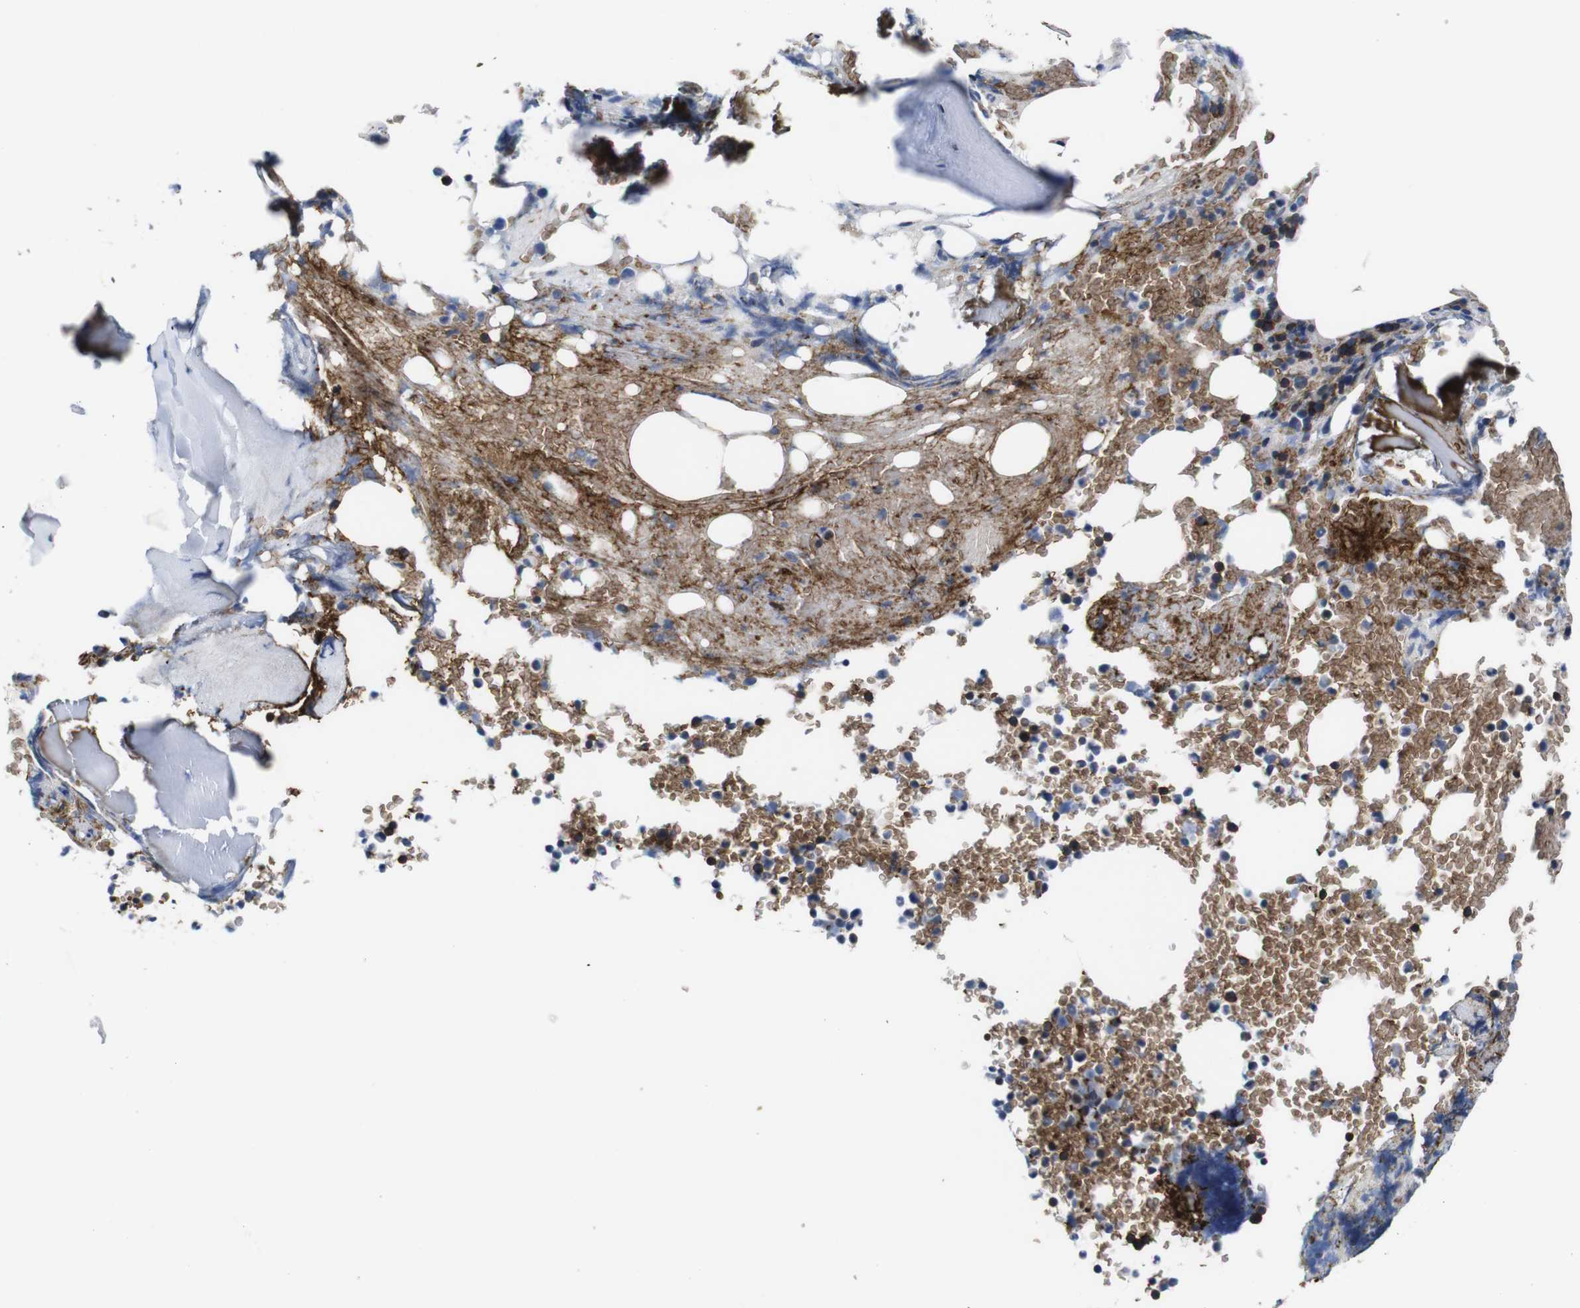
{"staining": {"intensity": "strong", "quantity": "<25%", "location": "cytoplasmic/membranous,nuclear"}, "tissue": "bone marrow", "cell_type": "Hematopoietic cells", "image_type": "normal", "snomed": [{"axis": "morphology", "description": "Normal tissue, NOS"}, {"axis": "topography", "description": "Bone marrow"}], "caption": "Hematopoietic cells demonstrate medium levels of strong cytoplasmic/membranous,nuclear staining in approximately <25% of cells in unremarkable bone marrow.", "gene": "SOCS3", "patient": {"sex": "female", "age": 66}}